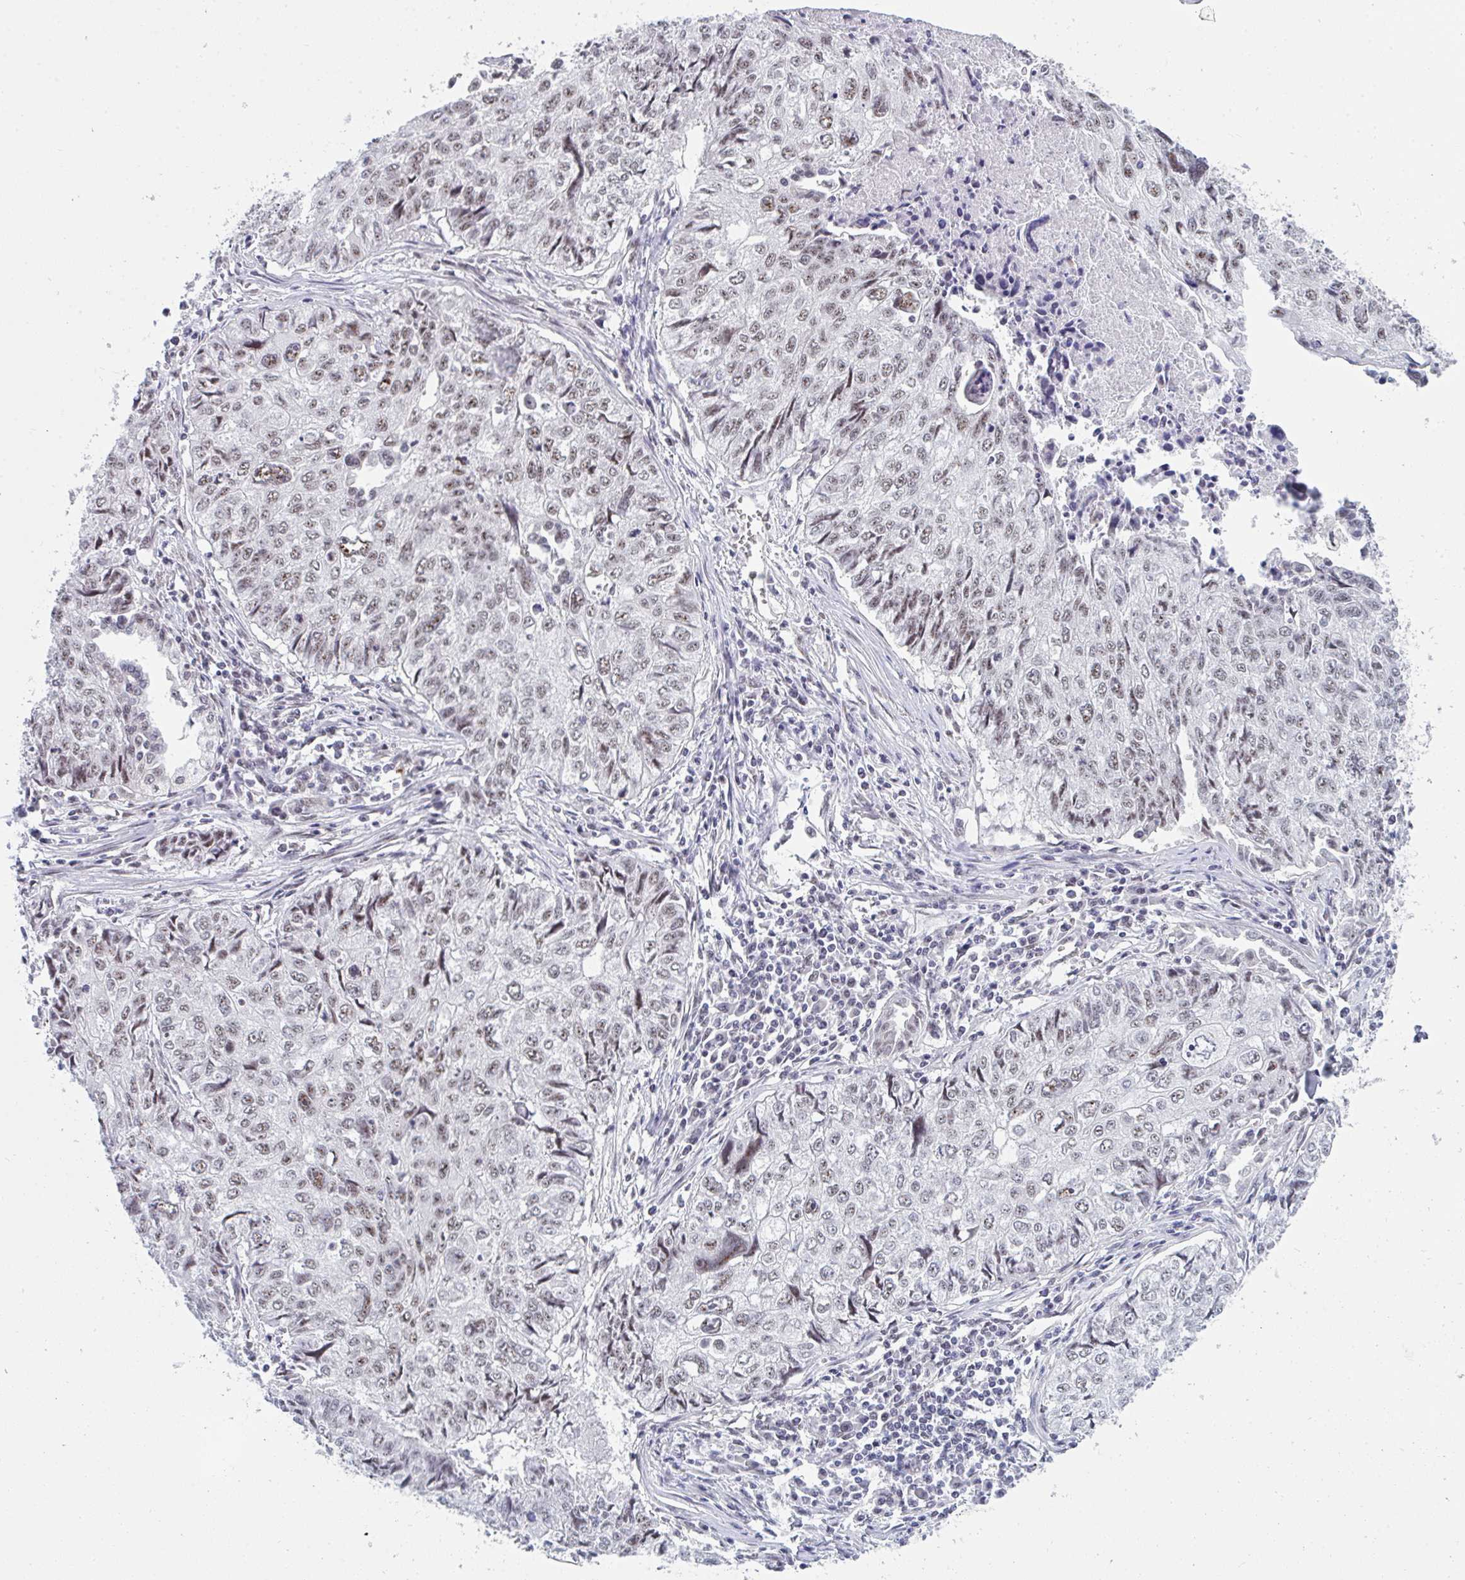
{"staining": {"intensity": "weak", "quantity": ">75%", "location": "nuclear"}, "tissue": "lung cancer", "cell_type": "Tumor cells", "image_type": "cancer", "snomed": [{"axis": "morphology", "description": "Normal morphology"}, {"axis": "morphology", "description": "Aneuploidy"}, {"axis": "morphology", "description": "Squamous cell carcinoma, NOS"}, {"axis": "topography", "description": "Lymph node"}, {"axis": "topography", "description": "Lung"}], "caption": "DAB (3,3'-diaminobenzidine) immunohistochemical staining of squamous cell carcinoma (lung) demonstrates weak nuclear protein staining in about >75% of tumor cells.", "gene": "PRR14", "patient": {"sex": "female", "age": 76}}